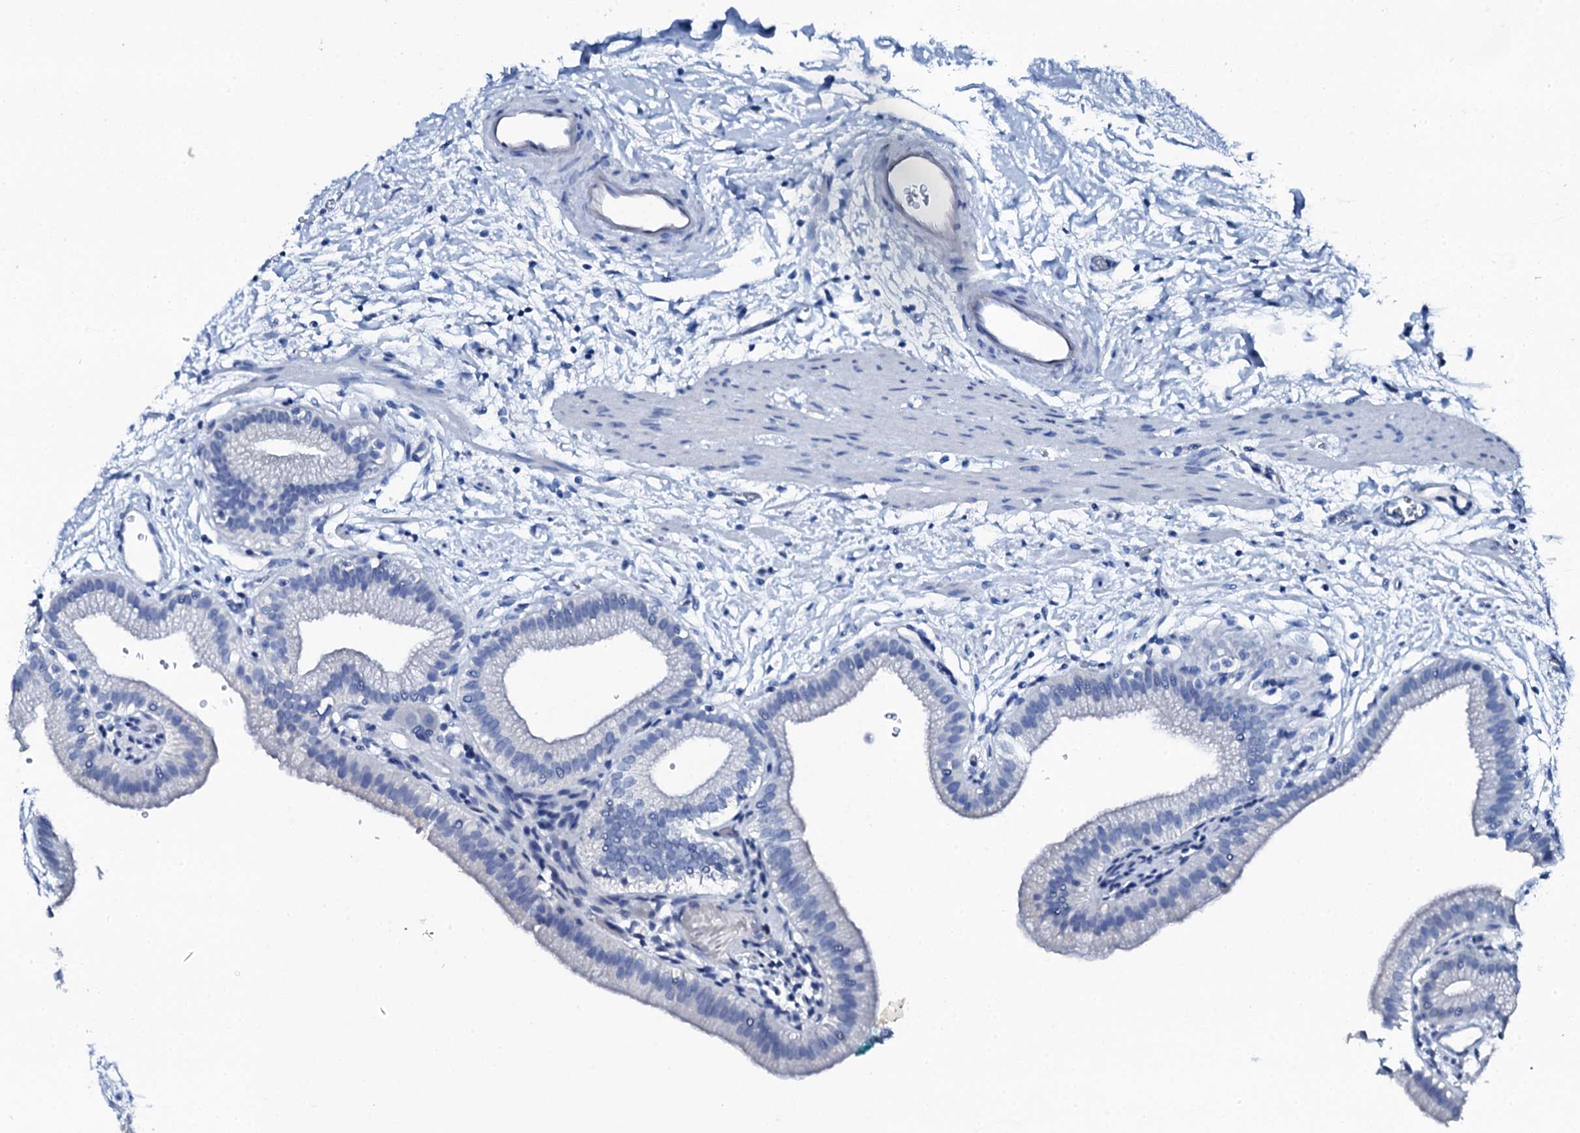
{"staining": {"intensity": "negative", "quantity": "none", "location": "none"}, "tissue": "gallbladder", "cell_type": "Glandular cells", "image_type": "normal", "snomed": [{"axis": "morphology", "description": "Normal tissue, NOS"}, {"axis": "topography", "description": "Gallbladder"}], "caption": "Human gallbladder stained for a protein using immunohistochemistry (IHC) exhibits no staining in glandular cells.", "gene": "PTH", "patient": {"sex": "male", "age": 55}}